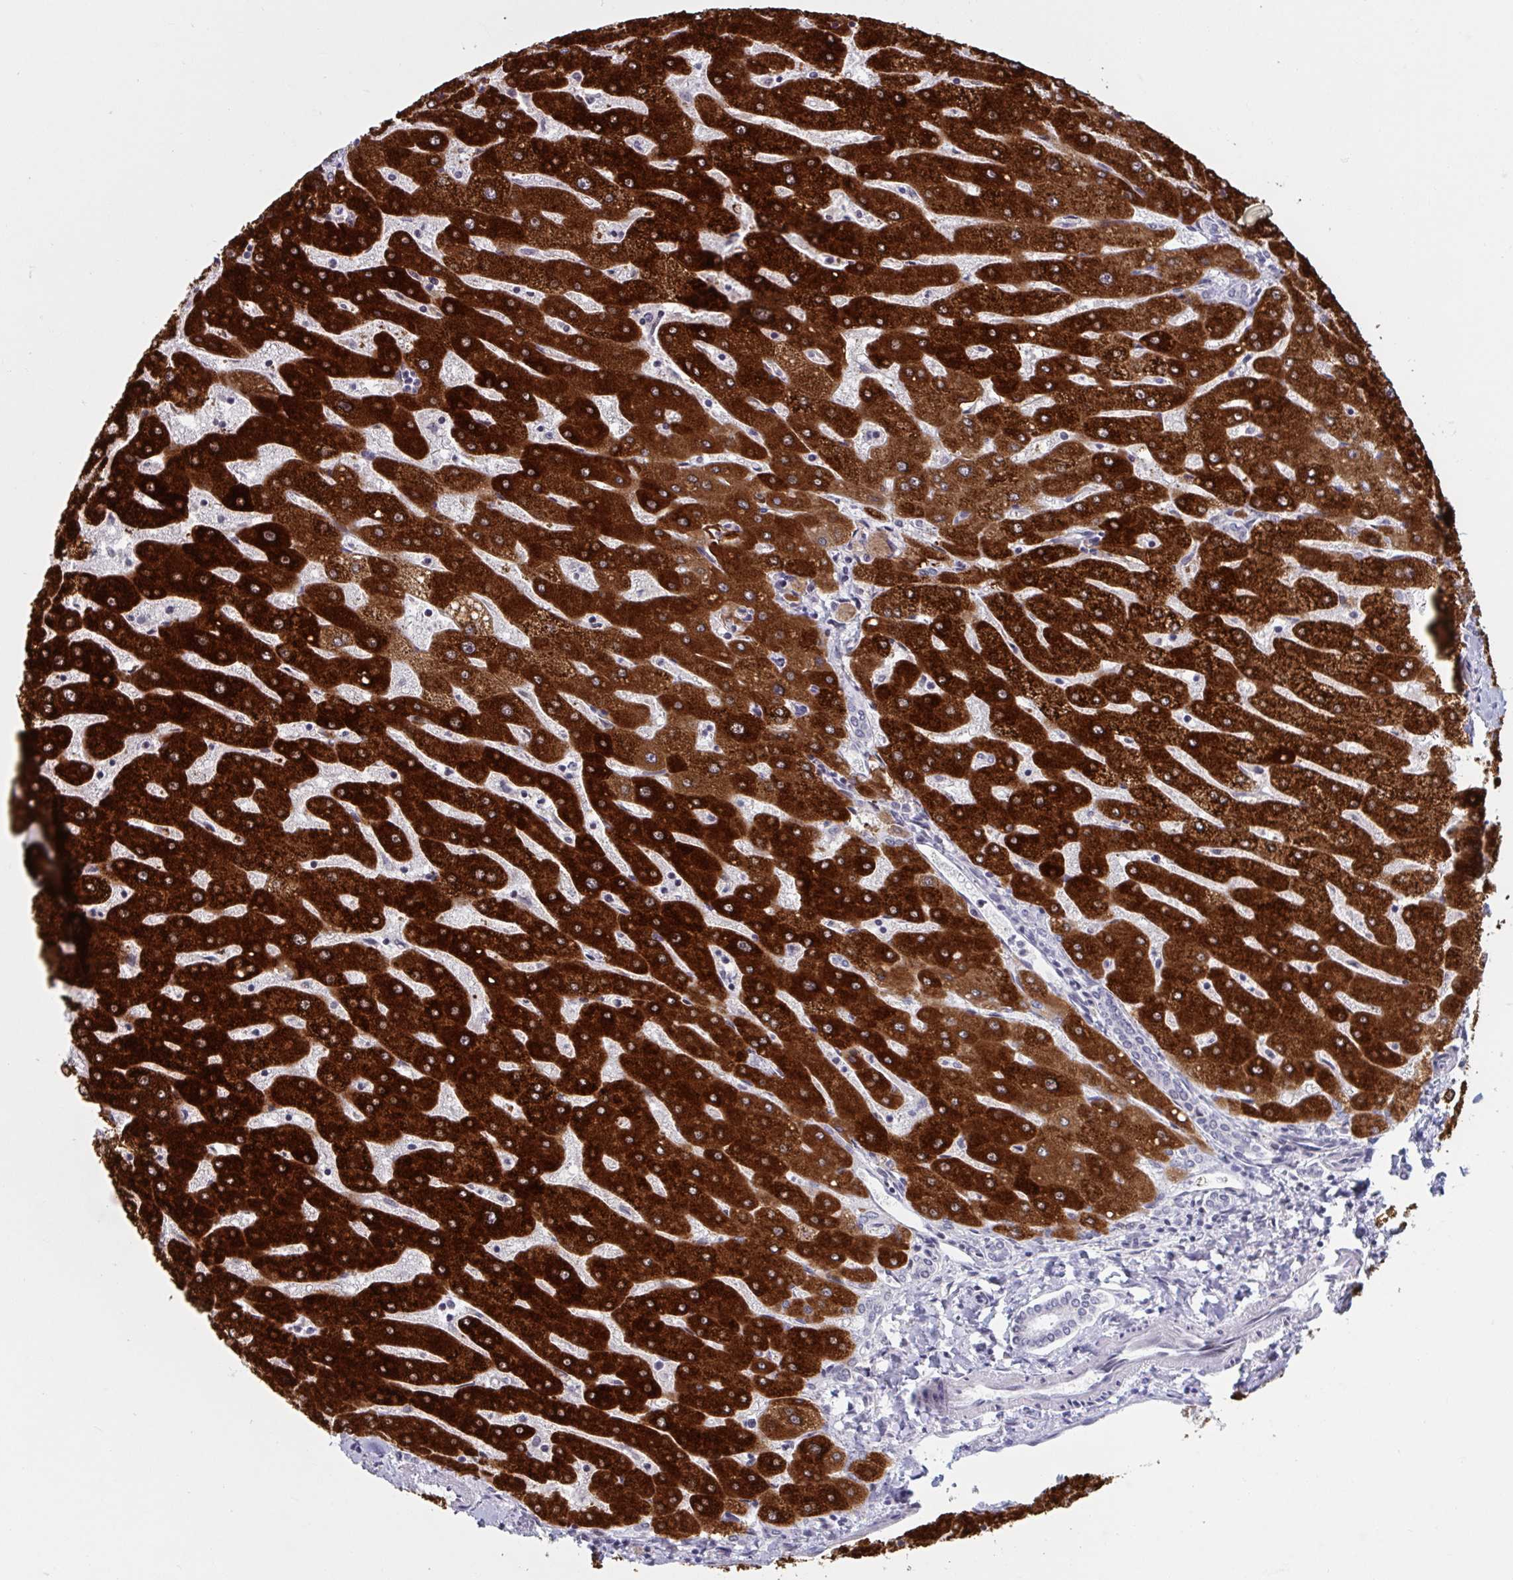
{"staining": {"intensity": "negative", "quantity": "none", "location": "none"}, "tissue": "liver", "cell_type": "Cholangiocytes", "image_type": "normal", "snomed": [{"axis": "morphology", "description": "Normal tissue, NOS"}, {"axis": "topography", "description": "Liver"}], "caption": "Immunohistochemistry of unremarkable liver exhibits no staining in cholangiocytes.", "gene": "HSD17B6", "patient": {"sex": "male", "age": 67}}